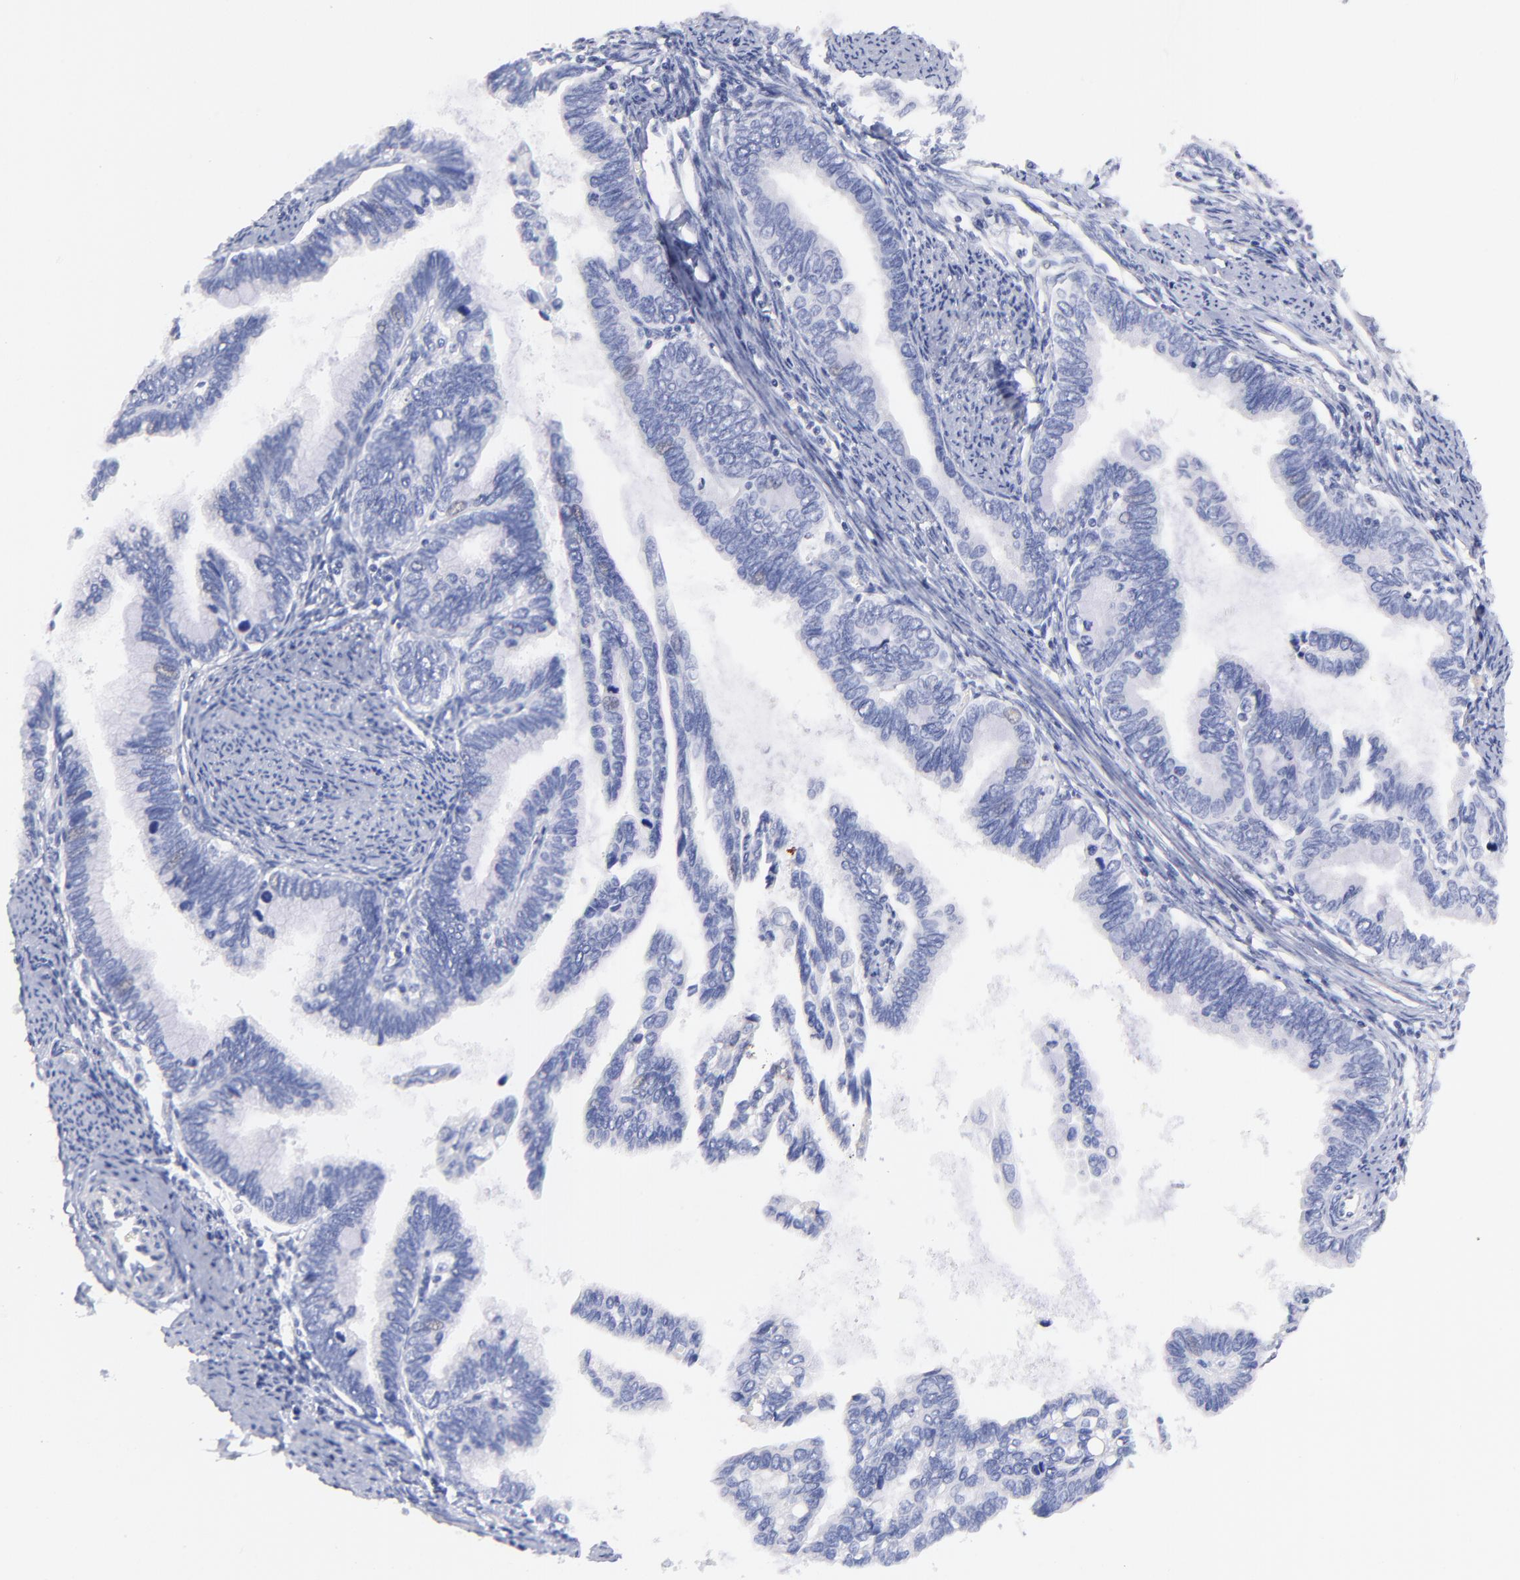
{"staining": {"intensity": "negative", "quantity": "none", "location": "none"}, "tissue": "cervical cancer", "cell_type": "Tumor cells", "image_type": "cancer", "snomed": [{"axis": "morphology", "description": "Adenocarcinoma, NOS"}, {"axis": "topography", "description": "Cervix"}], "caption": "Adenocarcinoma (cervical) stained for a protein using immunohistochemistry (IHC) demonstrates no staining tumor cells.", "gene": "HORMAD2", "patient": {"sex": "female", "age": 49}}